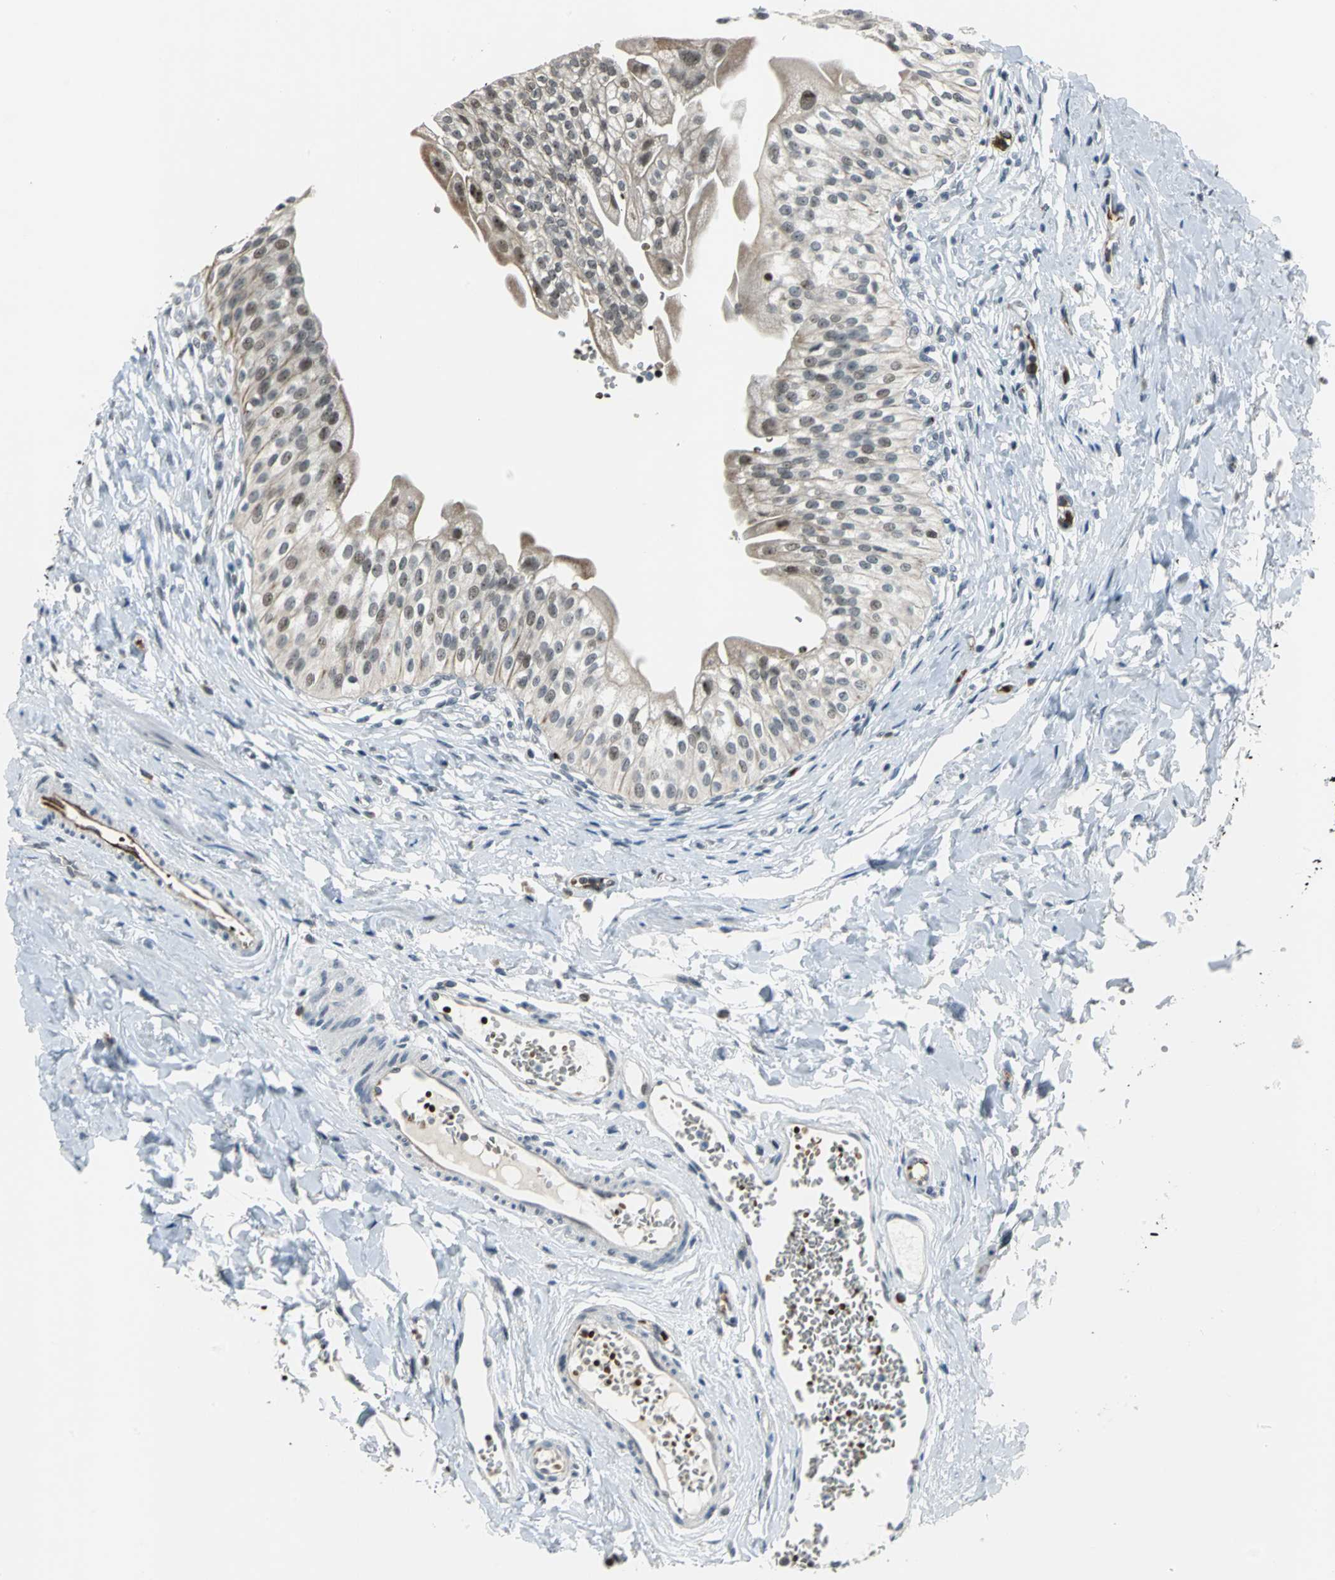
{"staining": {"intensity": "moderate", "quantity": "25%-75%", "location": "nuclear"}, "tissue": "urinary bladder", "cell_type": "Urothelial cells", "image_type": "normal", "snomed": [{"axis": "morphology", "description": "Normal tissue, NOS"}, {"axis": "topography", "description": "Urinary bladder"}], "caption": "An image of human urinary bladder stained for a protein demonstrates moderate nuclear brown staining in urothelial cells. (IHC, brightfield microscopy, high magnification).", "gene": "GLI3", "patient": {"sex": "female", "age": 80}}